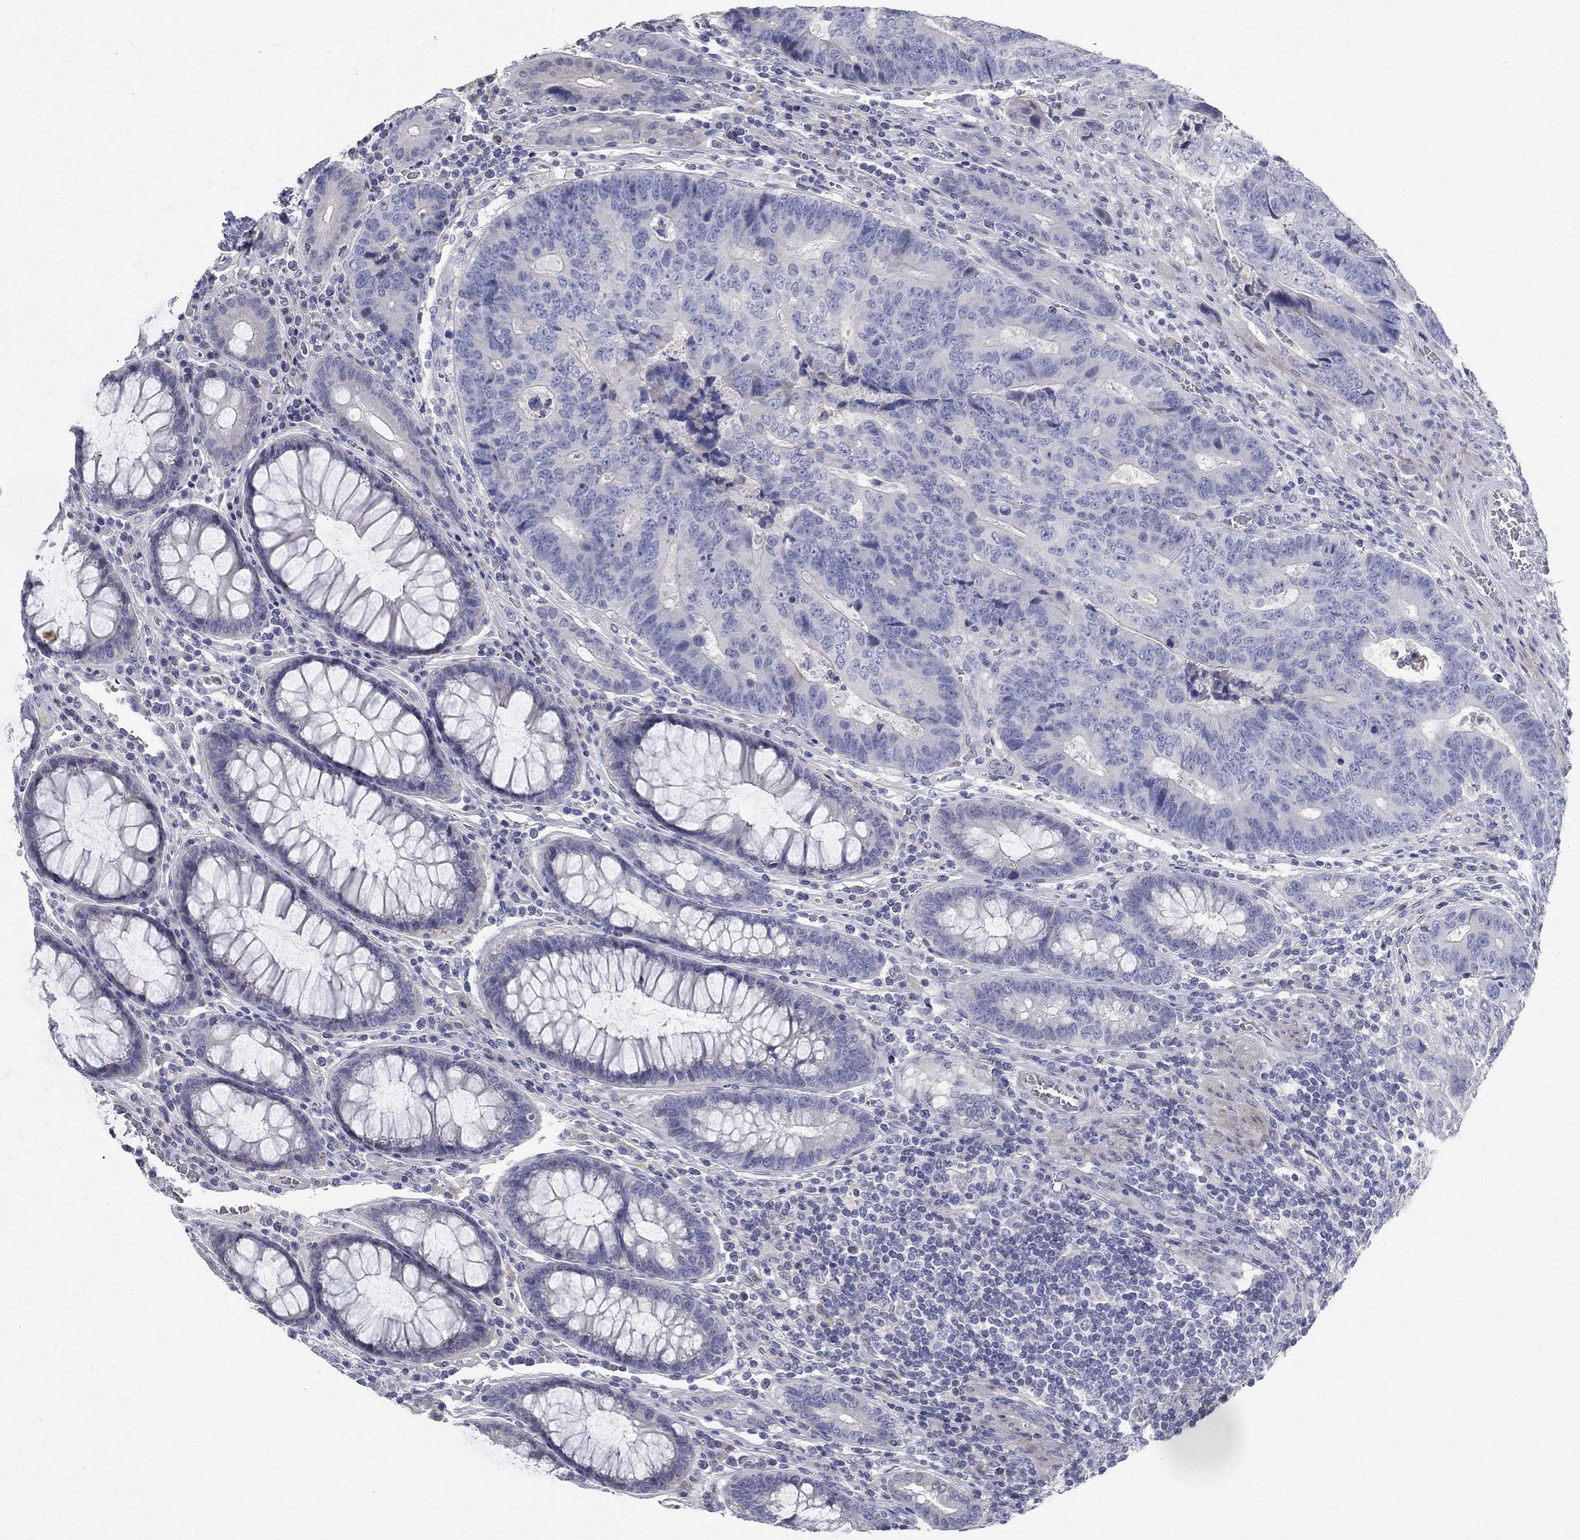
{"staining": {"intensity": "negative", "quantity": "none", "location": "none"}, "tissue": "colorectal cancer", "cell_type": "Tumor cells", "image_type": "cancer", "snomed": [{"axis": "morphology", "description": "Adenocarcinoma, NOS"}, {"axis": "topography", "description": "Colon"}], "caption": "DAB immunohistochemical staining of human colorectal adenocarcinoma displays no significant positivity in tumor cells. (DAB IHC visualized using brightfield microscopy, high magnification).", "gene": "TMEM249", "patient": {"sex": "female", "age": 48}}